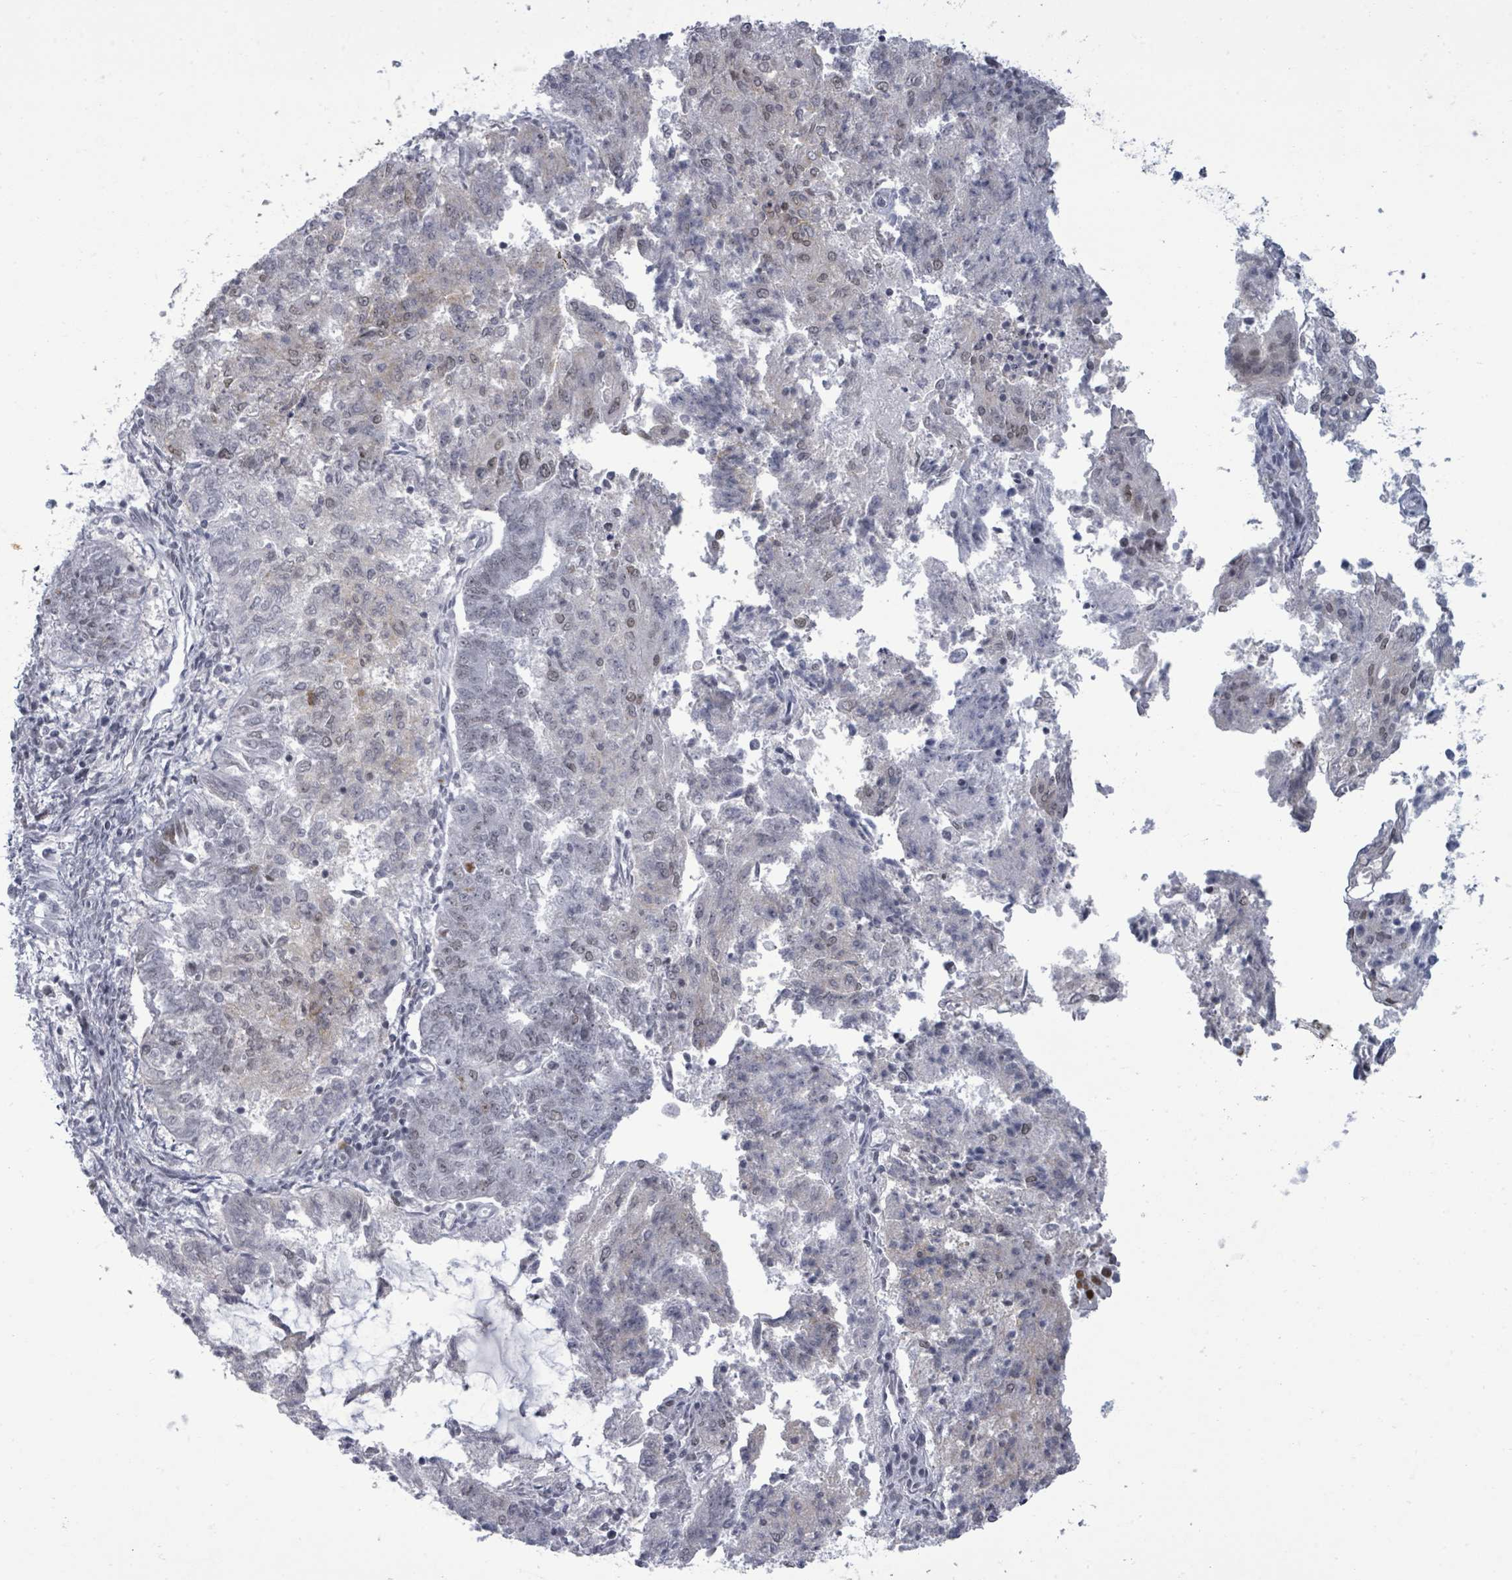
{"staining": {"intensity": "weak", "quantity": "25%-75%", "location": "nuclear"}, "tissue": "endometrial cancer", "cell_type": "Tumor cells", "image_type": "cancer", "snomed": [{"axis": "morphology", "description": "Adenocarcinoma, NOS"}, {"axis": "topography", "description": "Endometrium"}], "caption": "IHC histopathology image of human endometrial cancer (adenocarcinoma) stained for a protein (brown), which shows low levels of weak nuclear expression in about 25%-75% of tumor cells.", "gene": "ERCC5", "patient": {"sex": "female", "age": 82}}